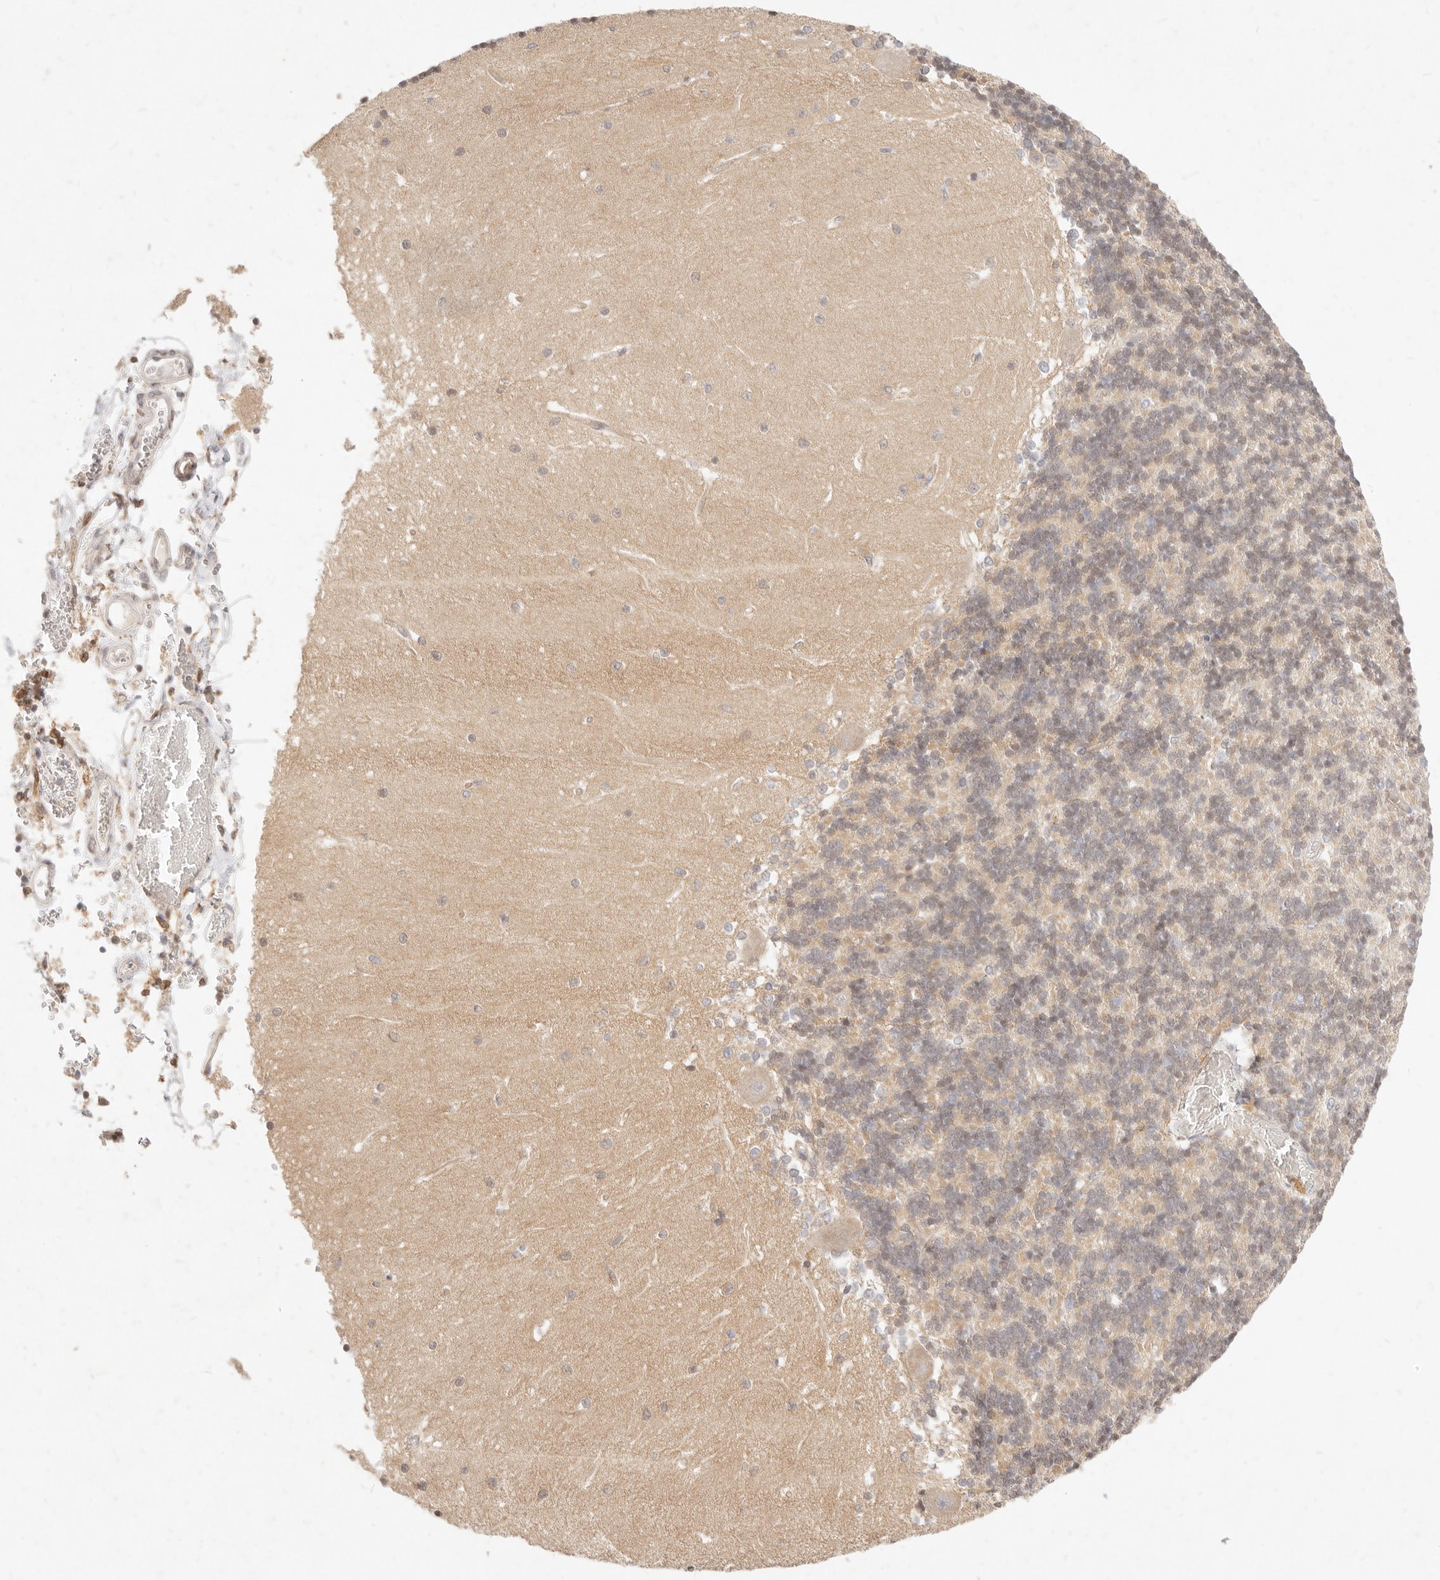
{"staining": {"intensity": "weak", "quantity": ">75%", "location": "cytoplasmic/membranous,nuclear"}, "tissue": "cerebellum", "cell_type": "Cells in granular layer", "image_type": "normal", "snomed": [{"axis": "morphology", "description": "Normal tissue, NOS"}, {"axis": "topography", "description": "Cerebellum"}], "caption": "Cerebellum stained with IHC reveals weak cytoplasmic/membranous,nuclear expression in approximately >75% of cells in granular layer. The protein is stained brown, and the nuclei are stained in blue (DAB IHC with brightfield microscopy, high magnification).", "gene": "ASCL3", "patient": {"sex": "male", "age": 37}}